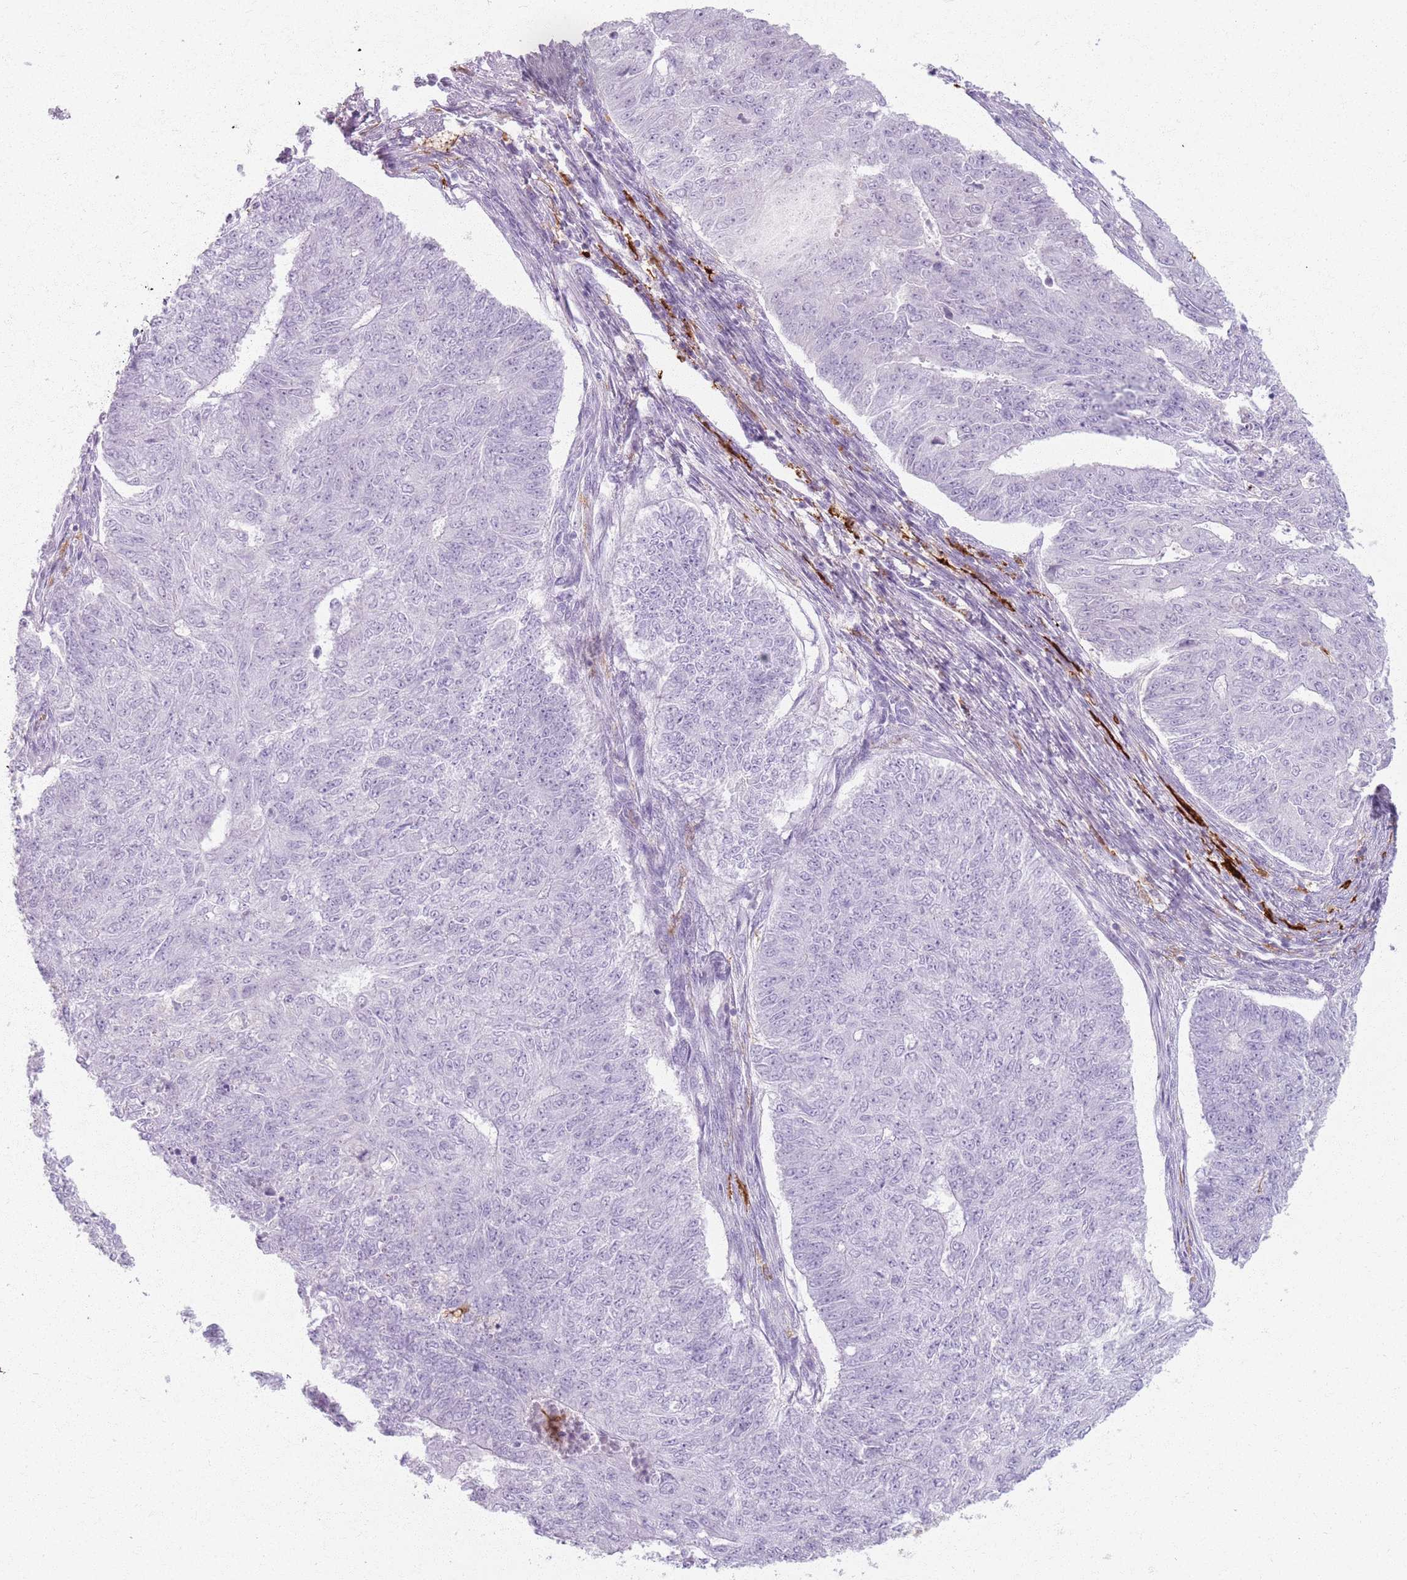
{"staining": {"intensity": "negative", "quantity": "none", "location": "none"}, "tissue": "endometrial cancer", "cell_type": "Tumor cells", "image_type": "cancer", "snomed": [{"axis": "morphology", "description": "Adenocarcinoma, NOS"}, {"axis": "topography", "description": "Endometrium"}], "caption": "Photomicrograph shows no significant protein positivity in tumor cells of endometrial cancer (adenocarcinoma).", "gene": "GDPGP1", "patient": {"sex": "female", "age": 32}}